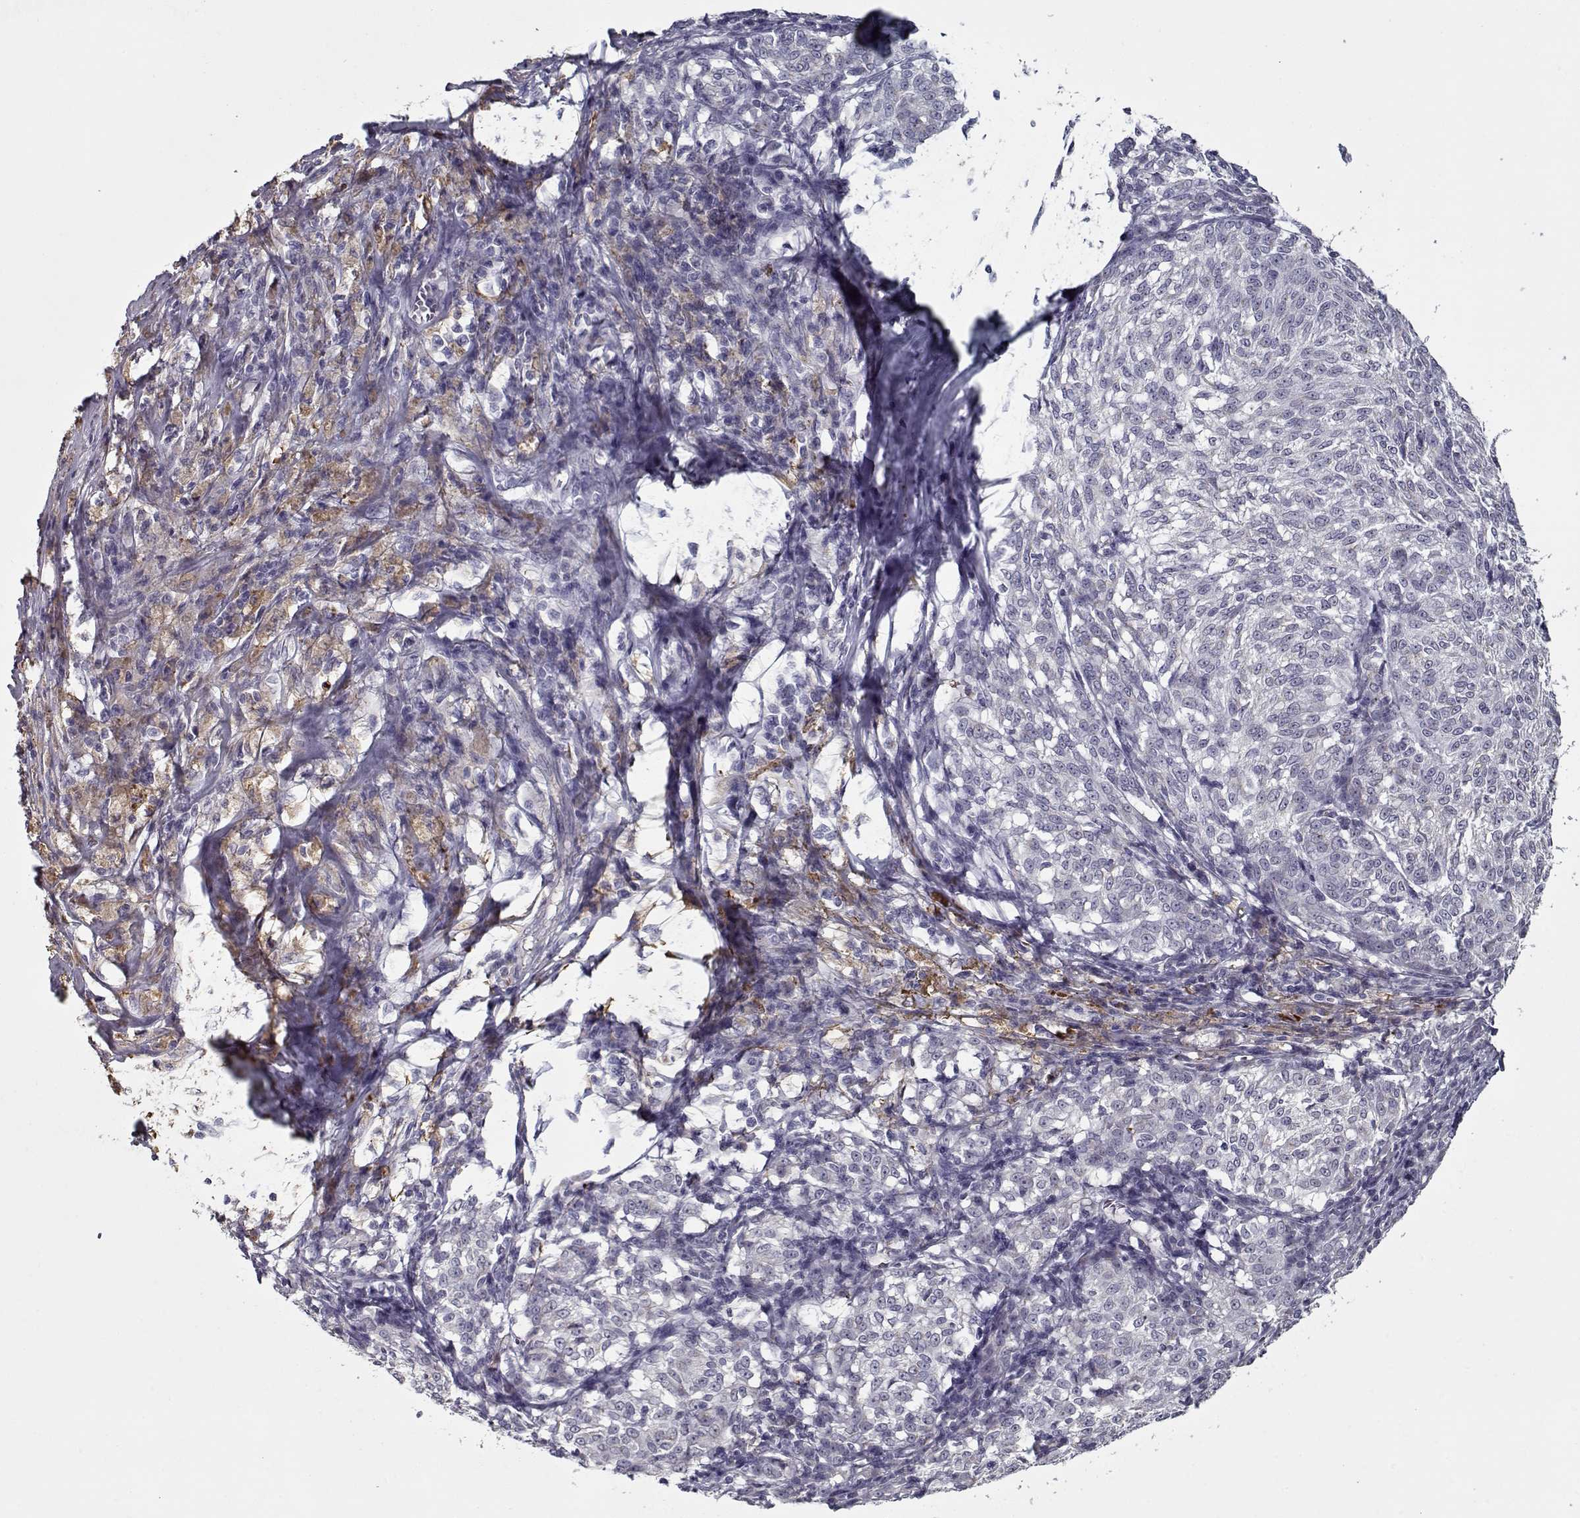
{"staining": {"intensity": "negative", "quantity": "none", "location": "none"}, "tissue": "melanoma", "cell_type": "Tumor cells", "image_type": "cancer", "snomed": [{"axis": "morphology", "description": "Malignant melanoma, NOS"}, {"axis": "topography", "description": "Skin"}], "caption": "This histopathology image is of malignant melanoma stained with immunohistochemistry (IHC) to label a protein in brown with the nuclei are counter-stained blue. There is no positivity in tumor cells. (Immunohistochemistry (ihc), brightfield microscopy, high magnification).", "gene": "SEC16B", "patient": {"sex": "female", "age": 72}}